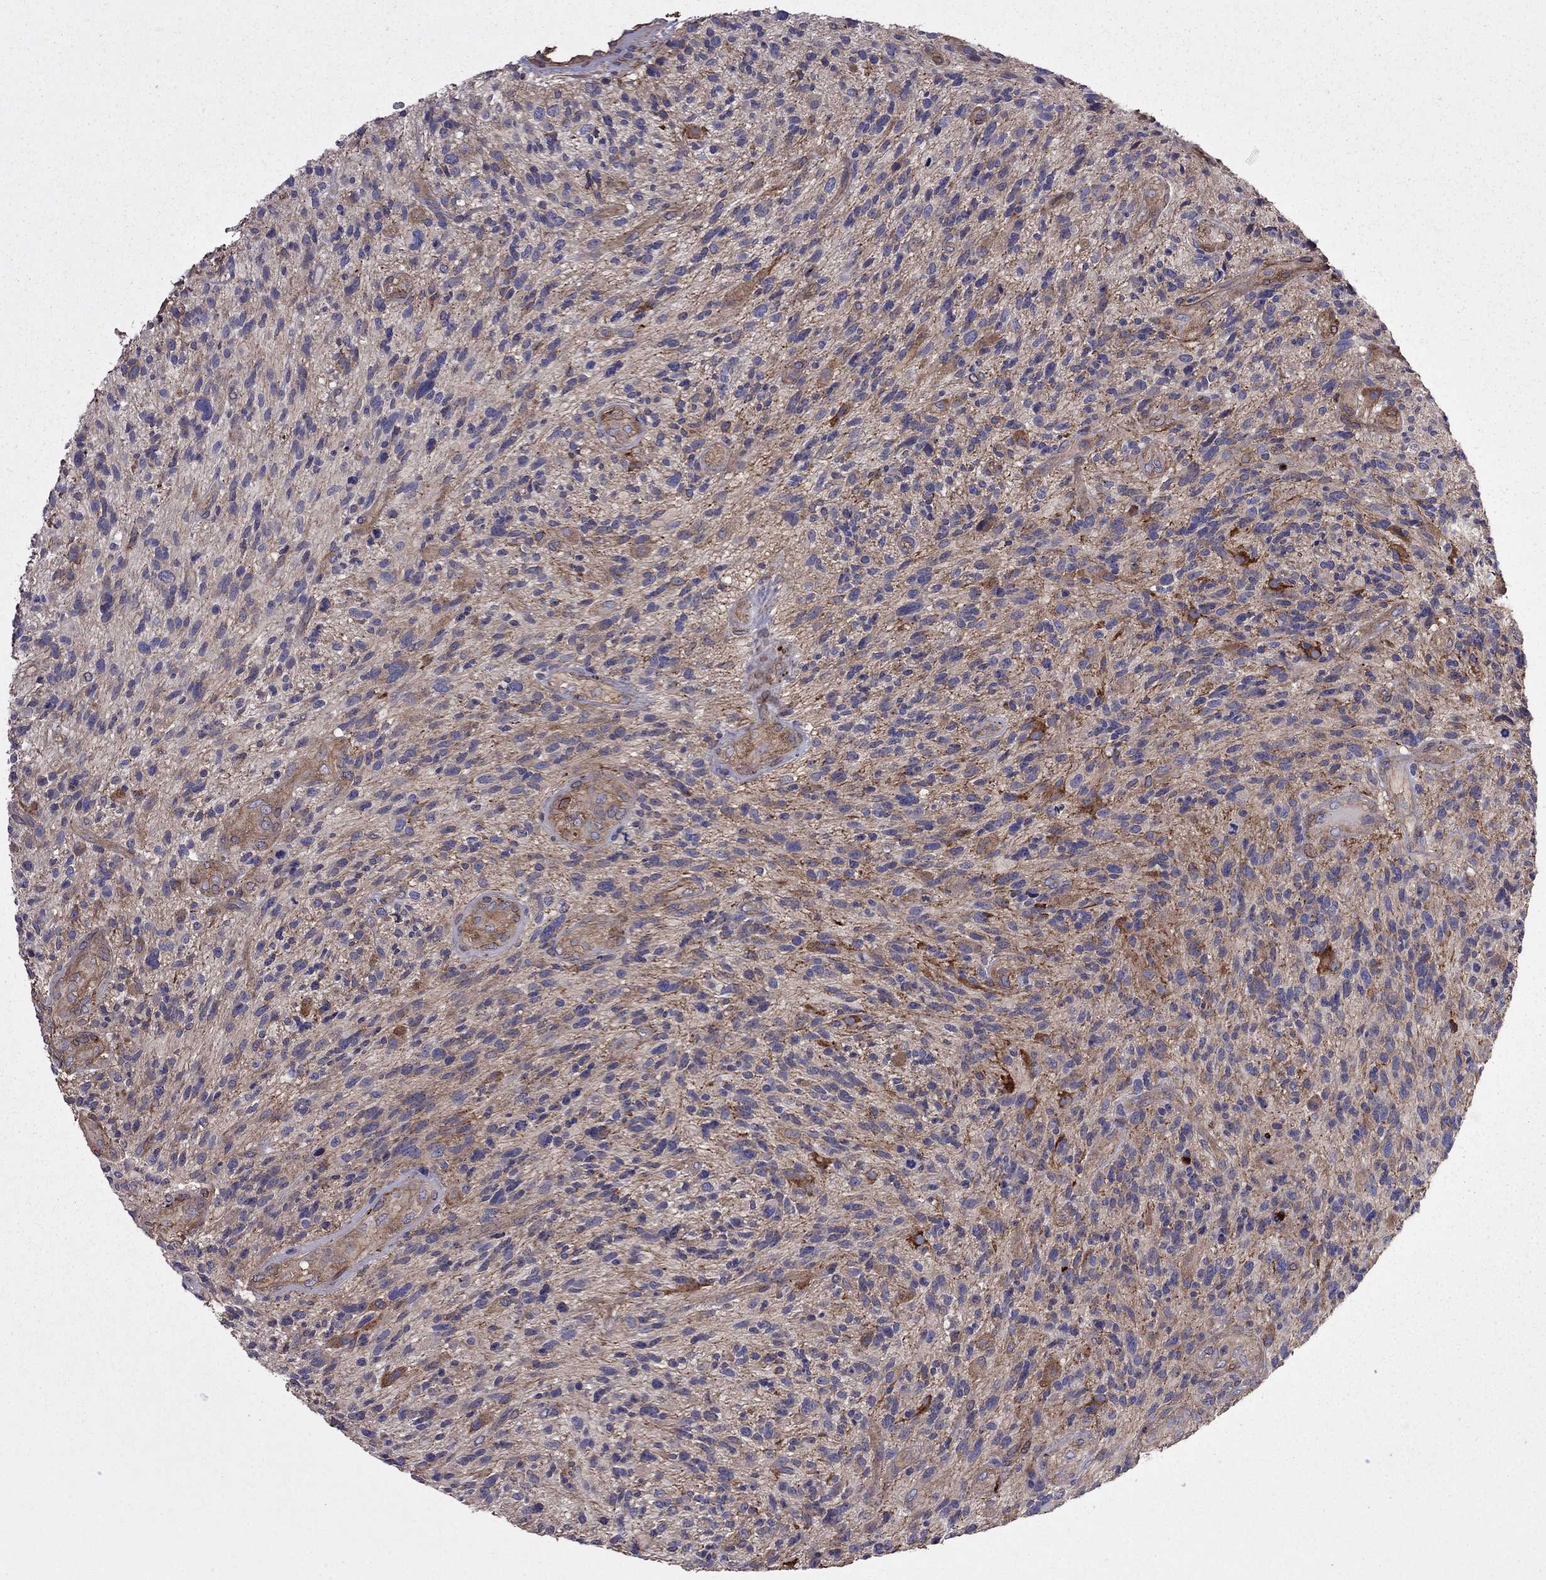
{"staining": {"intensity": "negative", "quantity": "none", "location": "none"}, "tissue": "glioma", "cell_type": "Tumor cells", "image_type": "cancer", "snomed": [{"axis": "morphology", "description": "Glioma, malignant, High grade"}, {"axis": "topography", "description": "Brain"}], "caption": "Immunohistochemical staining of human glioma demonstrates no significant staining in tumor cells. The staining is performed using DAB brown chromogen with nuclei counter-stained in using hematoxylin.", "gene": "ITGB1", "patient": {"sex": "male", "age": 47}}